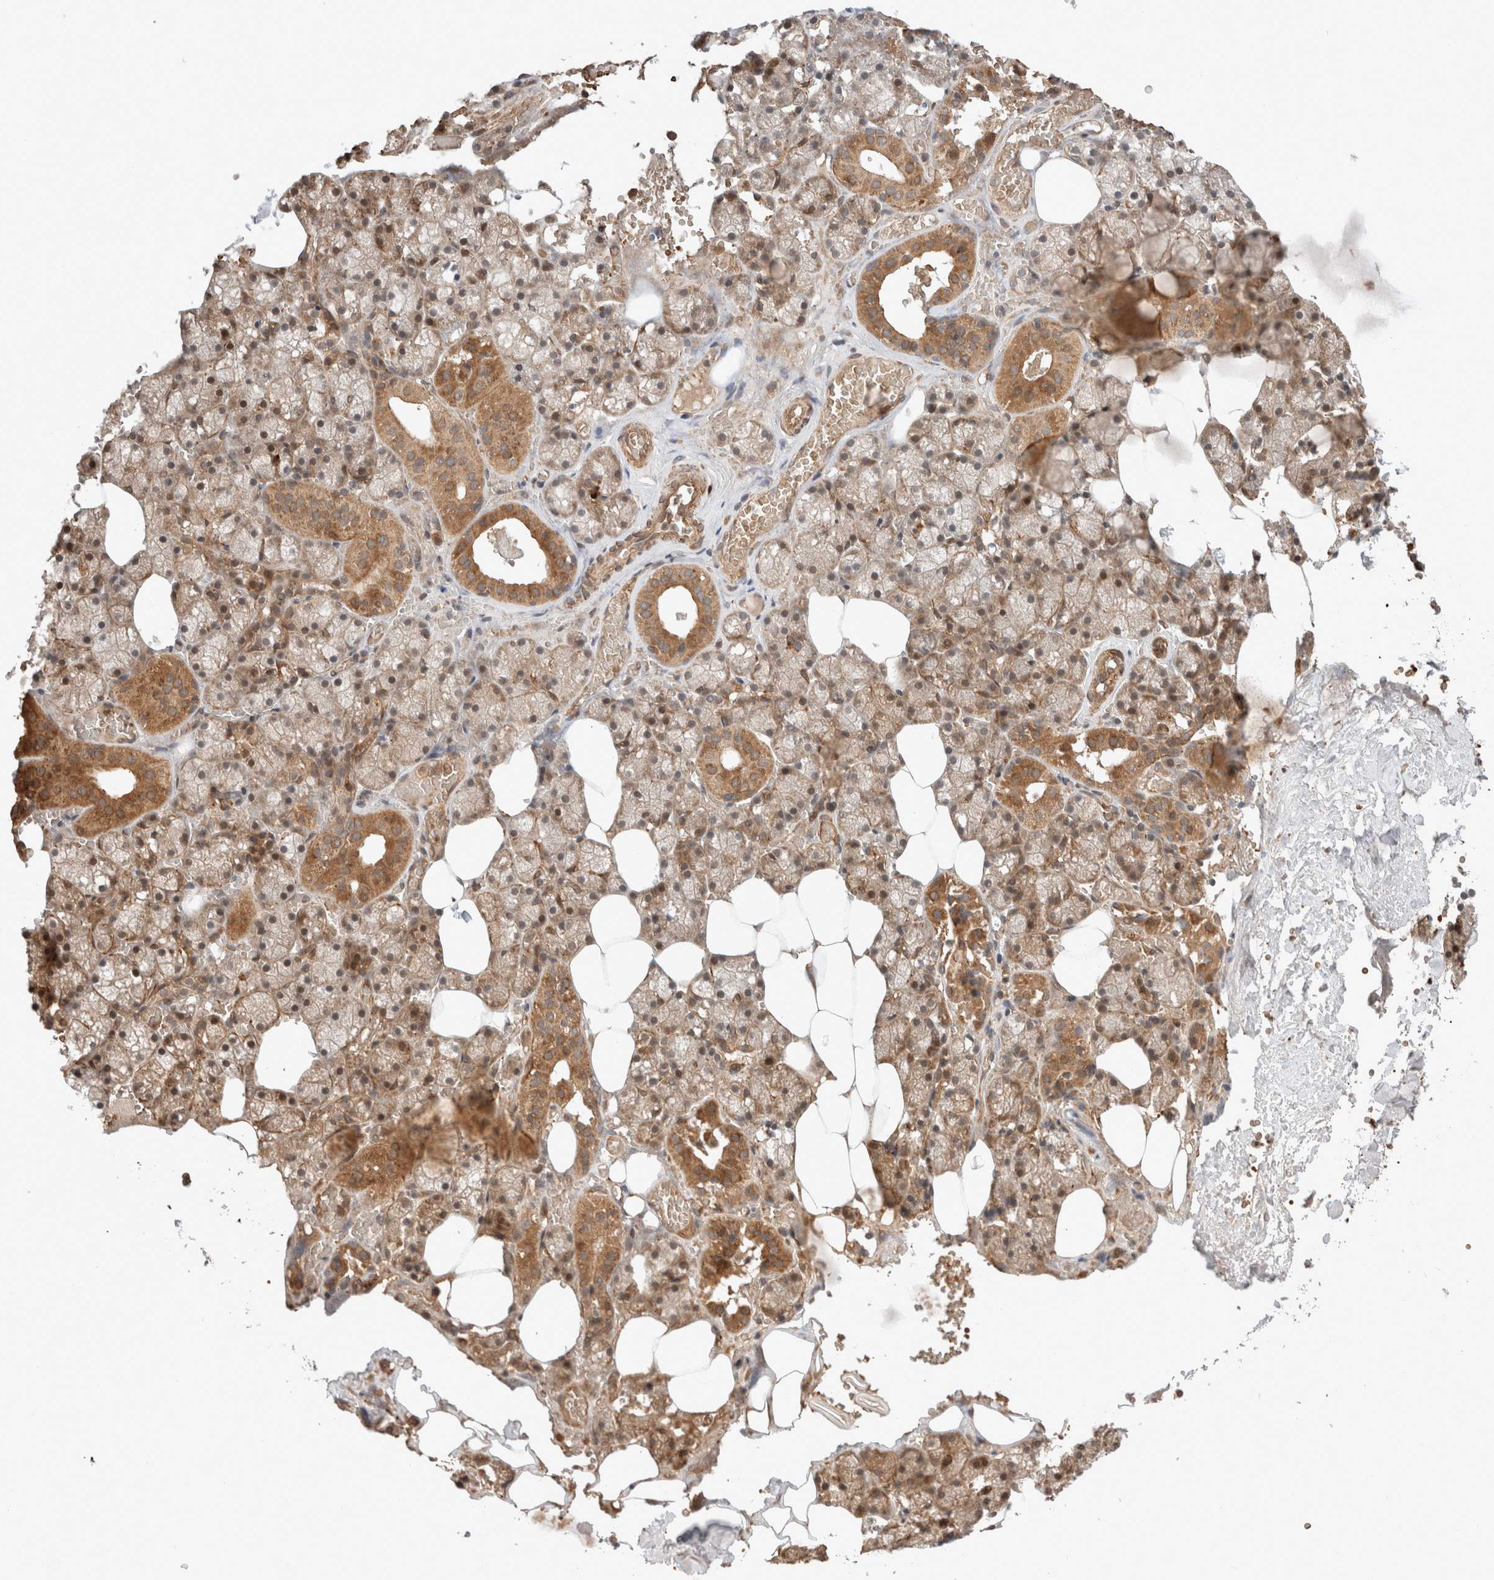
{"staining": {"intensity": "moderate", "quantity": ">75%", "location": "cytoplasmic/membranous,nuclear"}, "tissue": "salivary gland", "cell_type": "Glandular cells", "image_type": "normal", "snomed": [{"axis": "morphology", "description": "Normal tissue, NOS"}, {"axis": "topography", "description": "Salivary gland"}], "caption": "About >75% of glandular cells in benign human salivary gland demonstrate moderate cytoplasmic/membranous,nuclear protein expression as visualized by brown immunohistochemical staining.", "gene": "ZNF649", "patient": {"sex": "male", "age": 62}}